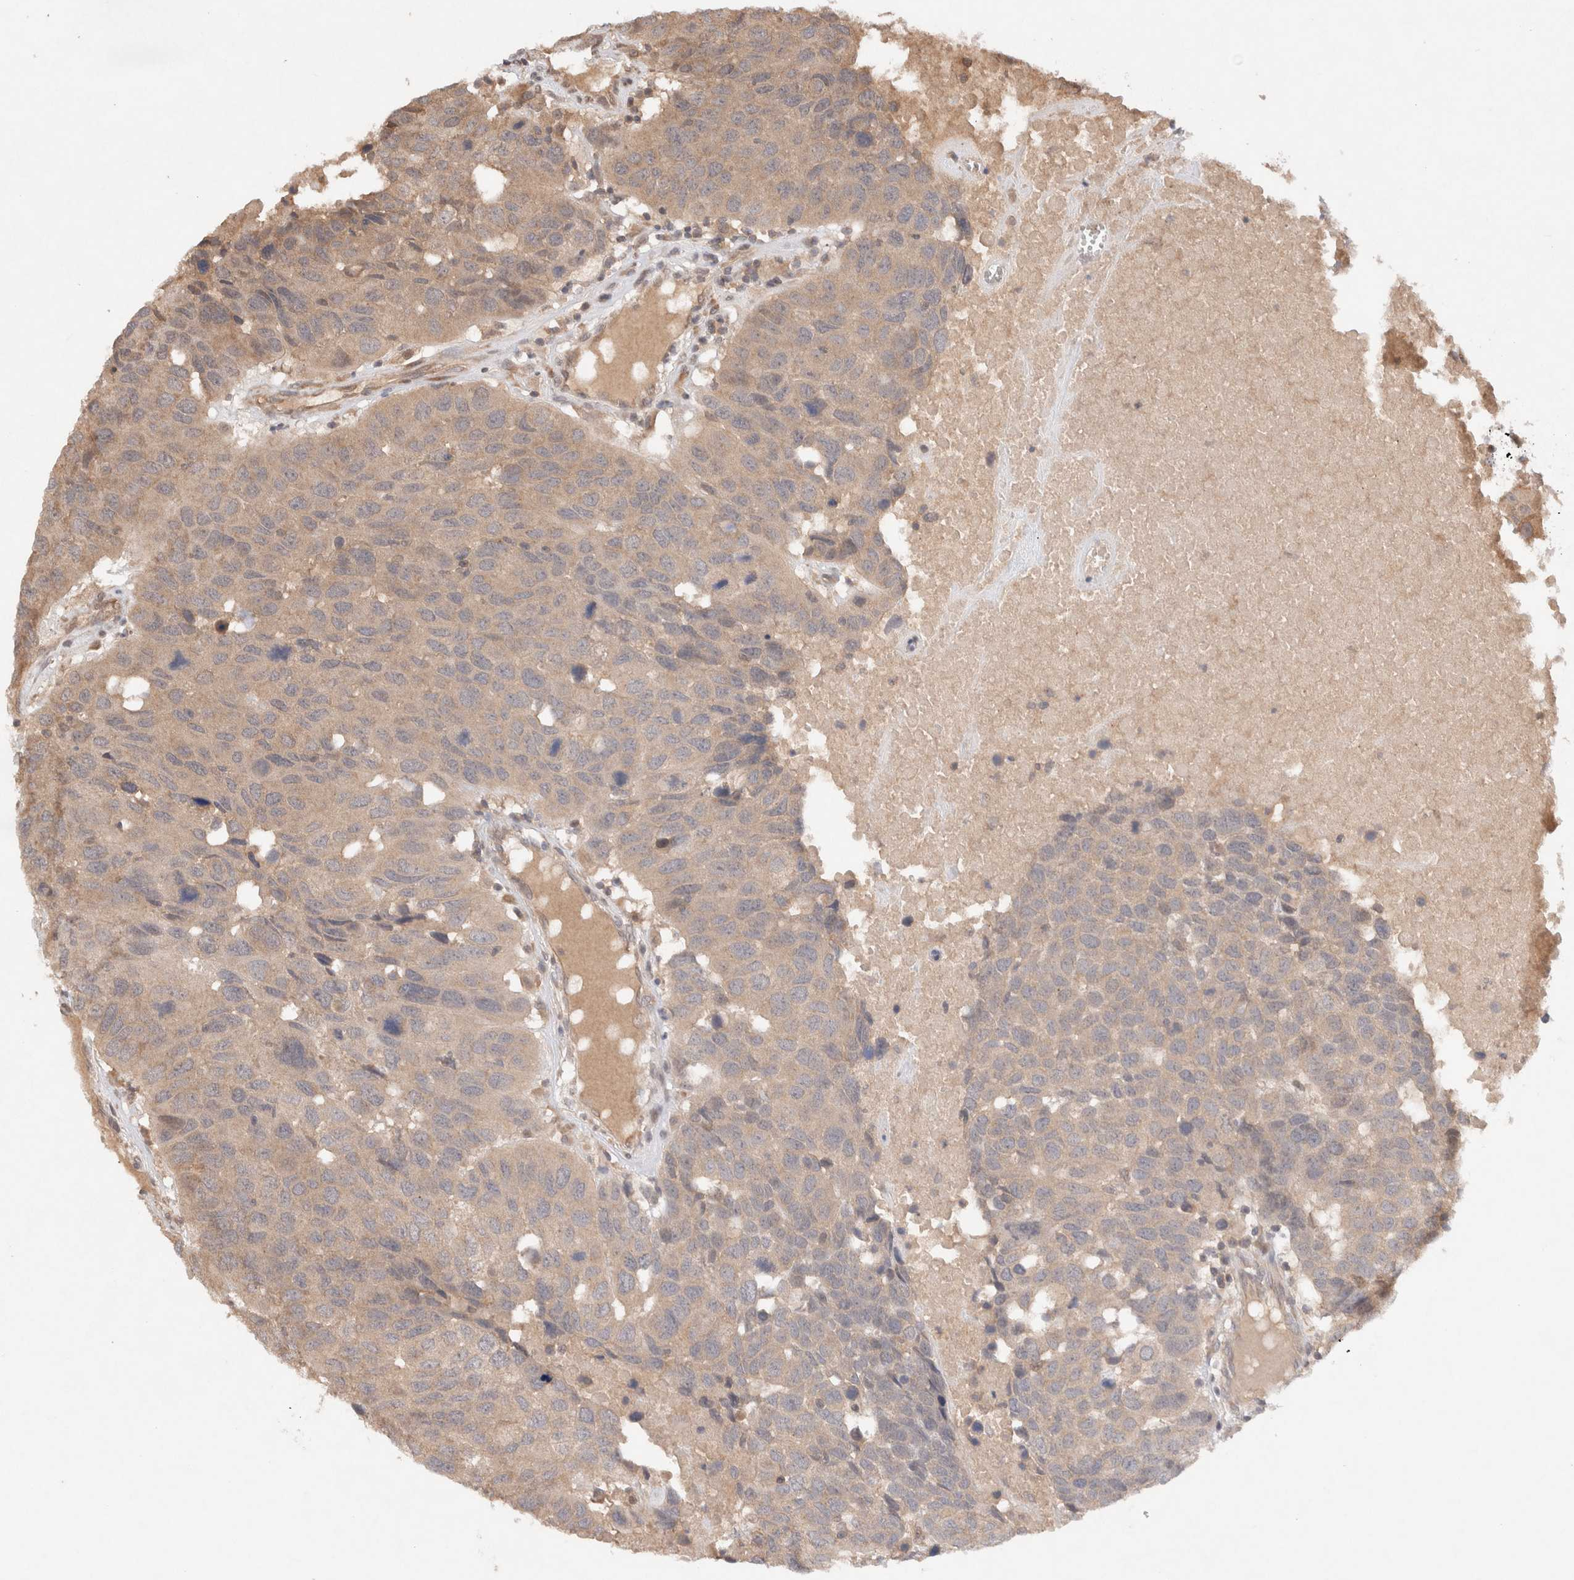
{"staining": {"intensity": "weak", "quantity": "25%-75%", "location": "cytoplasmic/membranous"}, "tissue": "head and neck cancer", "cell_type": "Tumor cells", "image_type": "cancer", "snomed": [{"axis": "morphology", "description": "Squamous cell carcinoma, NOS"}, {"axis": "topography", "description": "Head-Neck"}], "caption": "Weak cytoplasmic/membranous protein staining is present in approximately 25%-75% of tumor cells in head and neck cancer.", "gene": "KLHL20", "patient": {"sex": "male", "age": 66}}